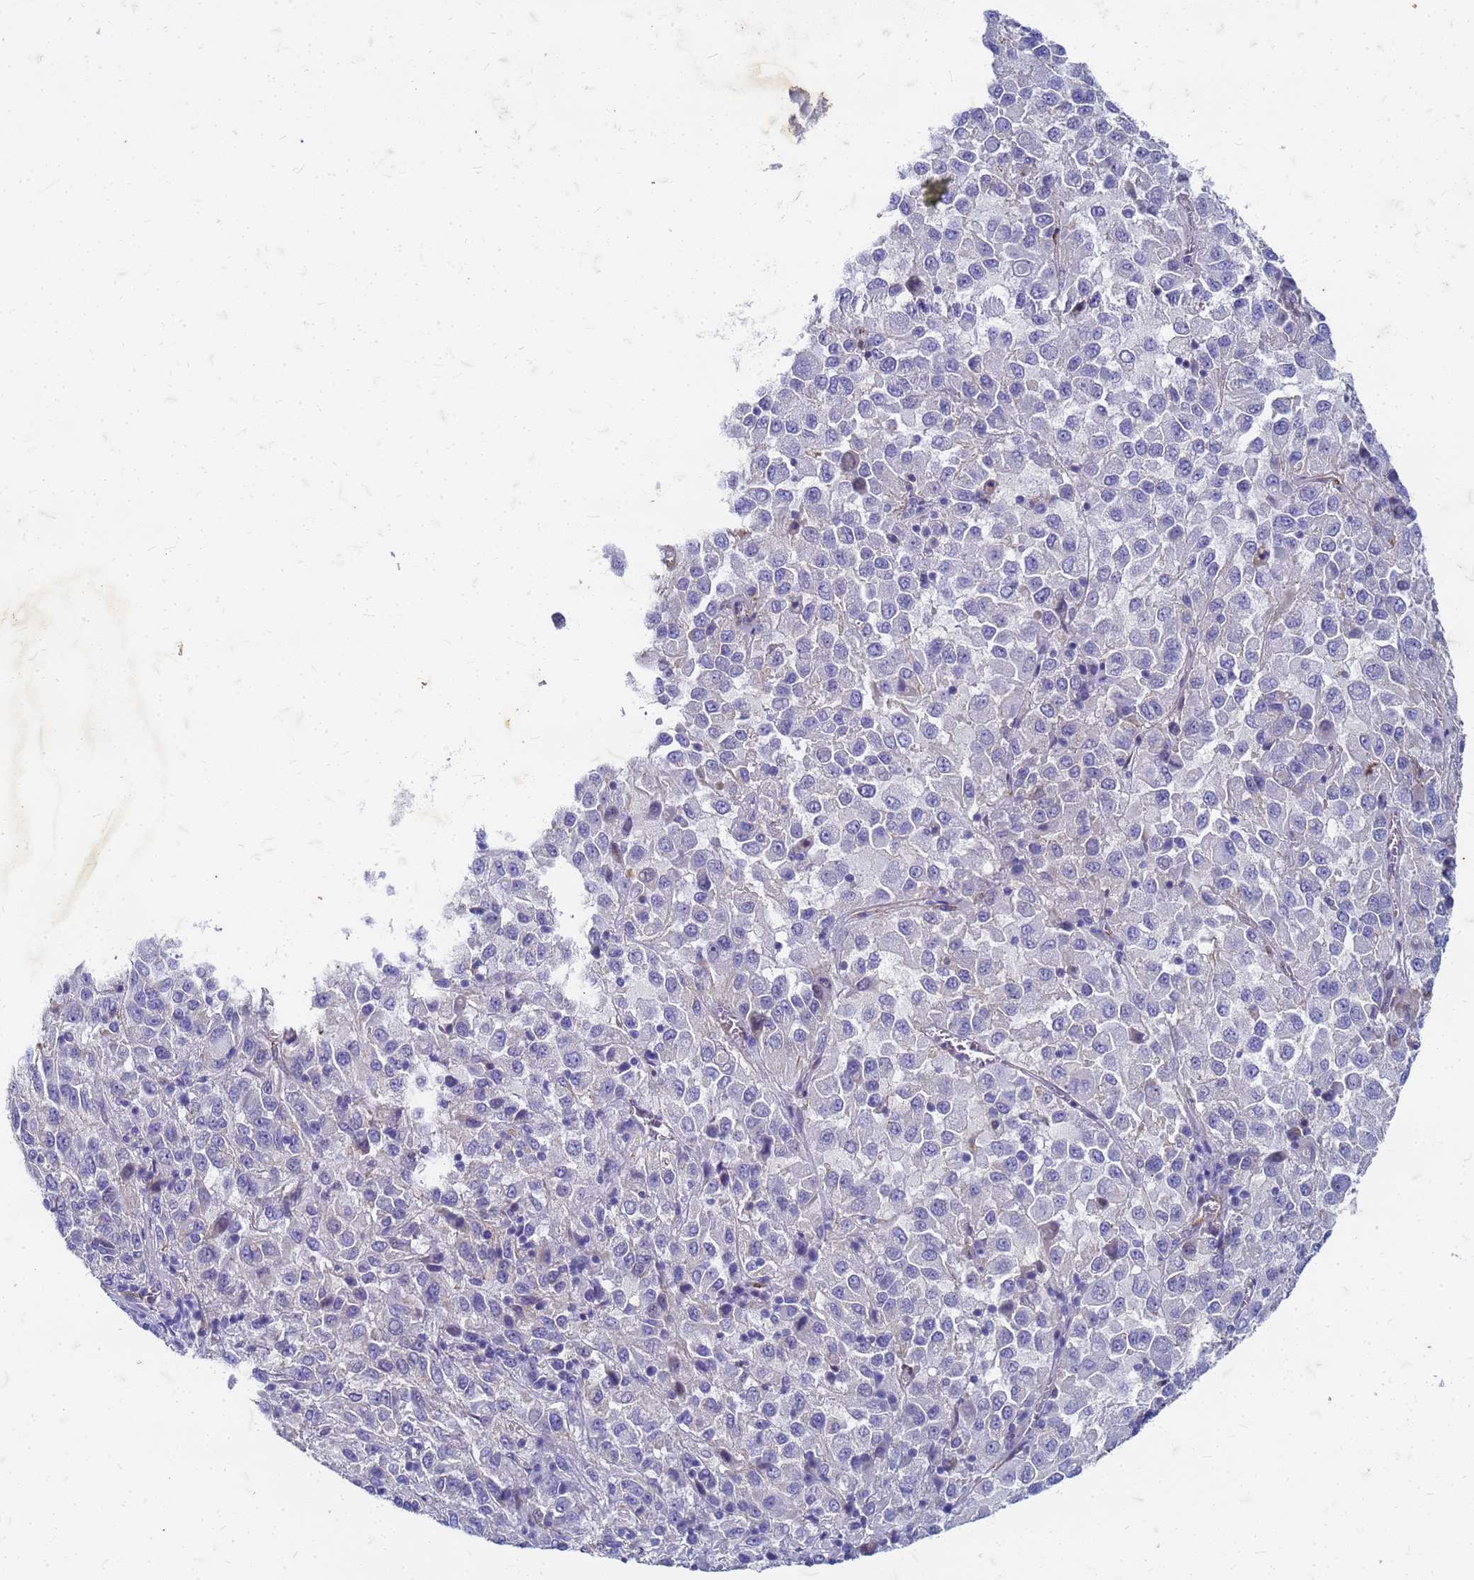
{"staining": {"intensity": "negative", "quantity": "none", "location": "none"}, "tissue": "melanoma", "cell_type": "Tumor cells", "image_type": "cancer", "snomed": [{"axis": "morphology", "description": "Malignant melanoma, Metastatic site"}, {"axis": "topography", "description": "Lung"}], "caption": "DAB (3,3'-diaminobenzidine) immunohistochemical staining of human melanoma shows no significant expression in tumor cells.", "gene": "TRIM64B", "patient": {"sex": "male", "age": 64}}